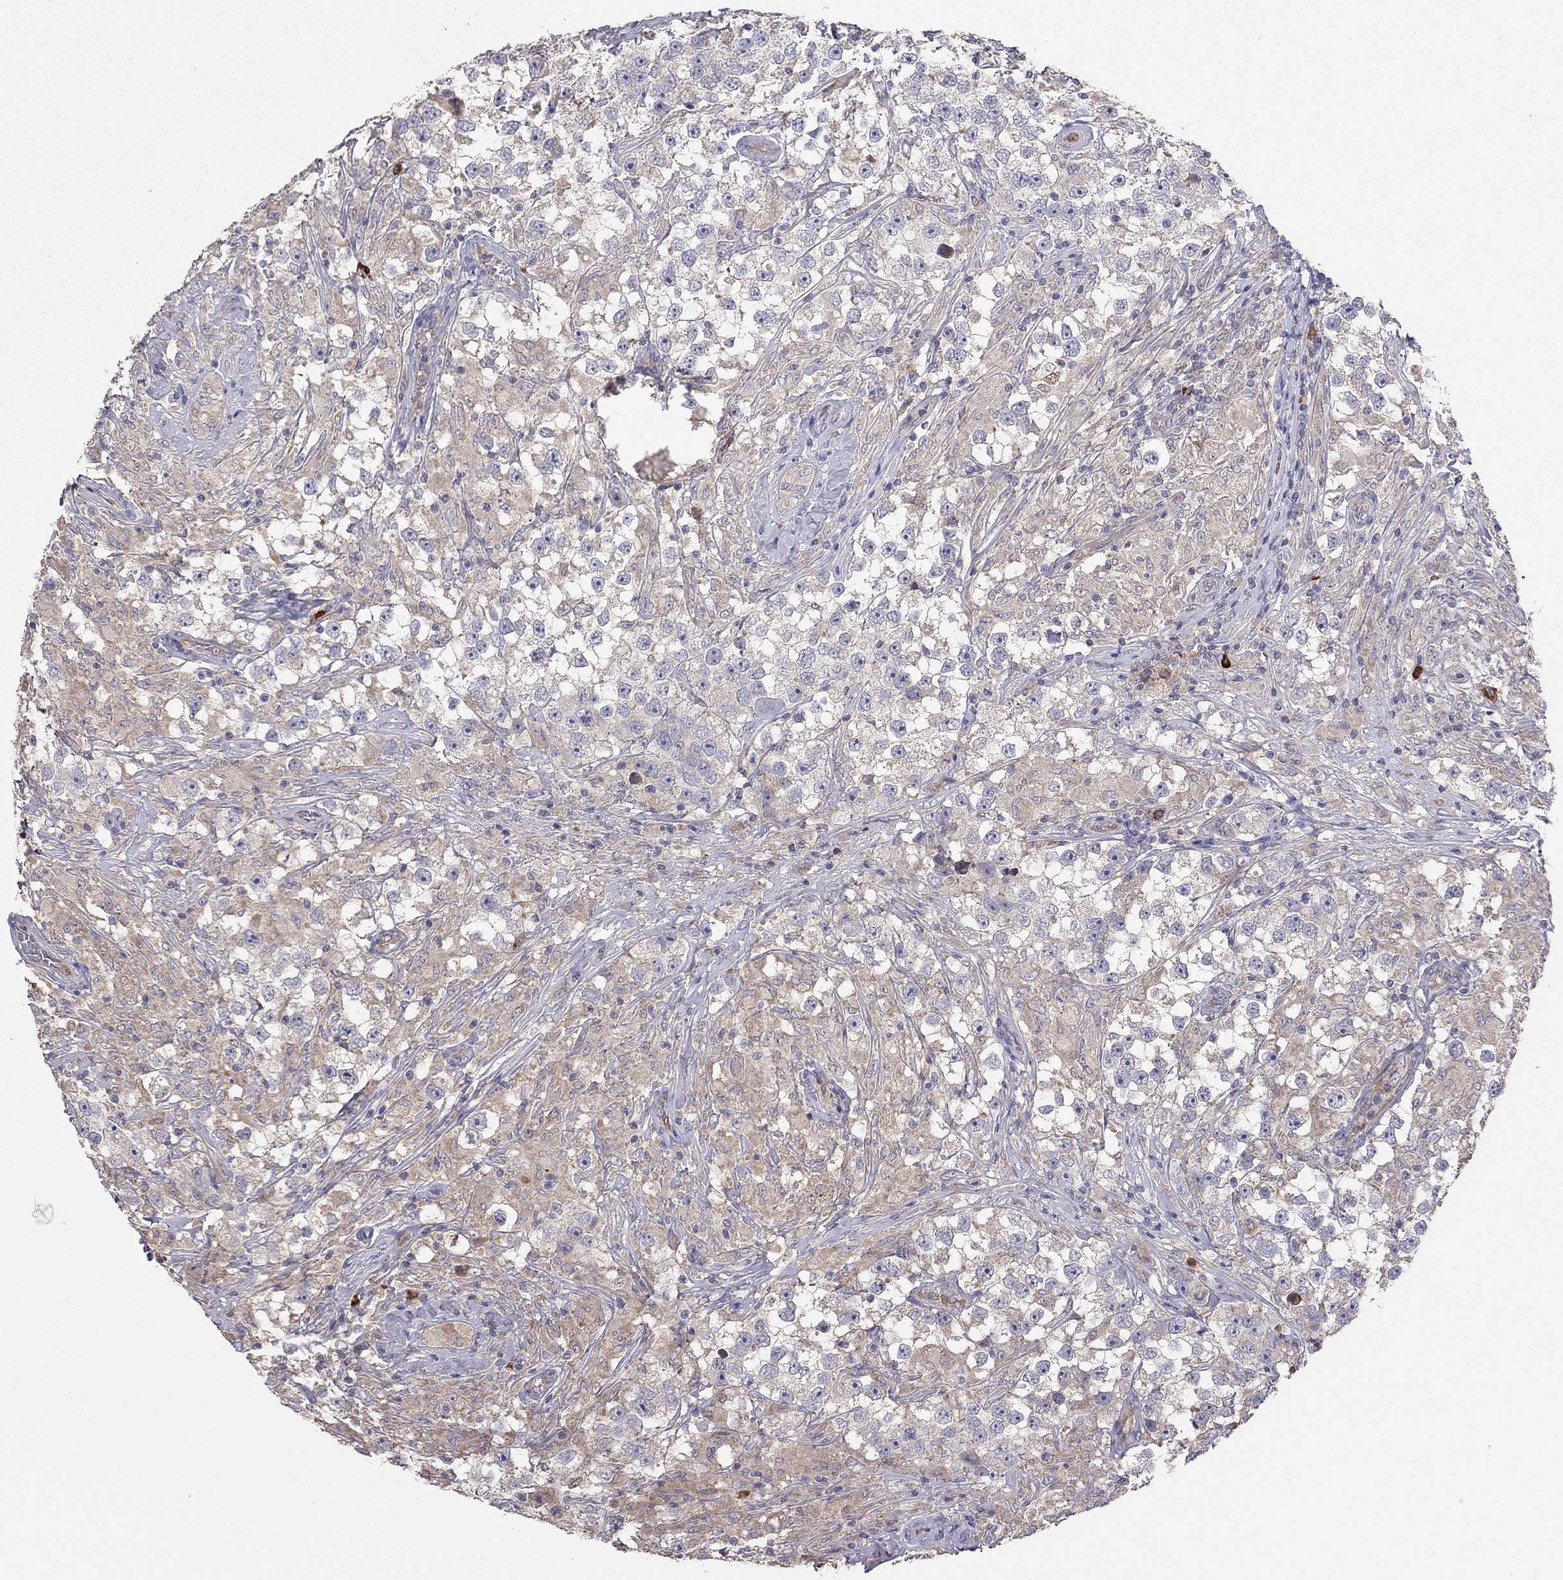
{"staining": {"intensity": "weak", "quantity": ">75%", "location": "cytoplasmic/membranous"}, "tissue": "testis cancer", "cell_type": "Tumor cells", "image_type": "cancer", "snomed": [{"axis": "morphology", "description": "Seminoma, NOS"}, {"axis": "topography", "description": "Testis"}], "caption": "Testis cancer (seminoma) stained with a protein marker demonstrates weak staining in tumor cells.", "gene": "PIK3CG", "patient": {"sex": "male", "age": 46}}